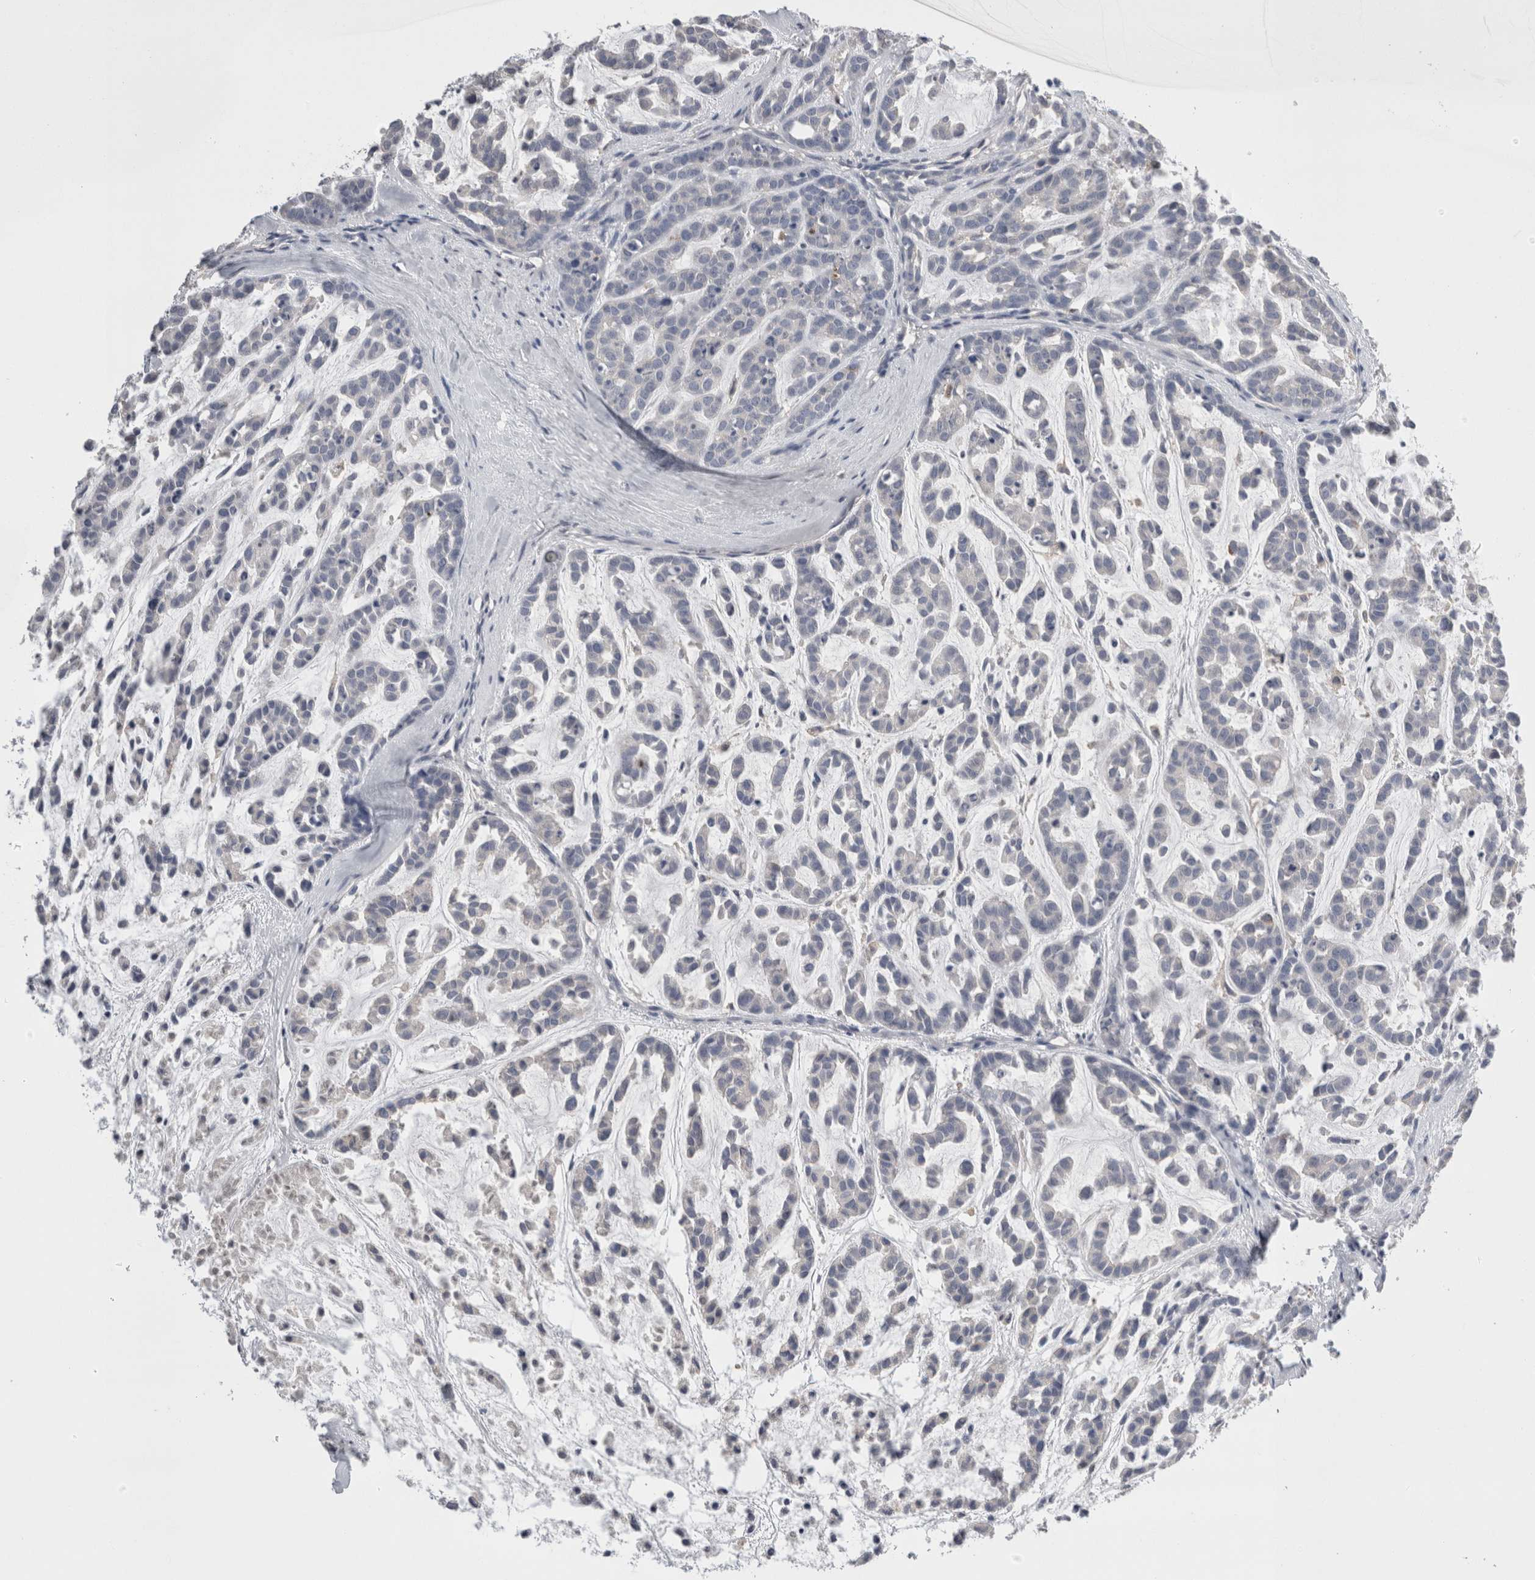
{"staining": {"intensity": "negative", "quantity": "none", "location": "none"}, "tissue": "head and neck cancer", "cell_type": "Tumor cells", "image_type": "cancer", "snomed": [{"axis": "morphology", "description": "Adenocarcinoma, NOS"}, {"axis": "morphology", "description": "Adenoma, NOS"}, {"axis": "topography", "description": "Head-Neck"}], "caption": "This is an immunohistochemistry (IHC) image of head and neck adenoma. There is no expression in tumor cells.", "gene": "REG1A", "patient": {"sex": "female", "age": 55}}